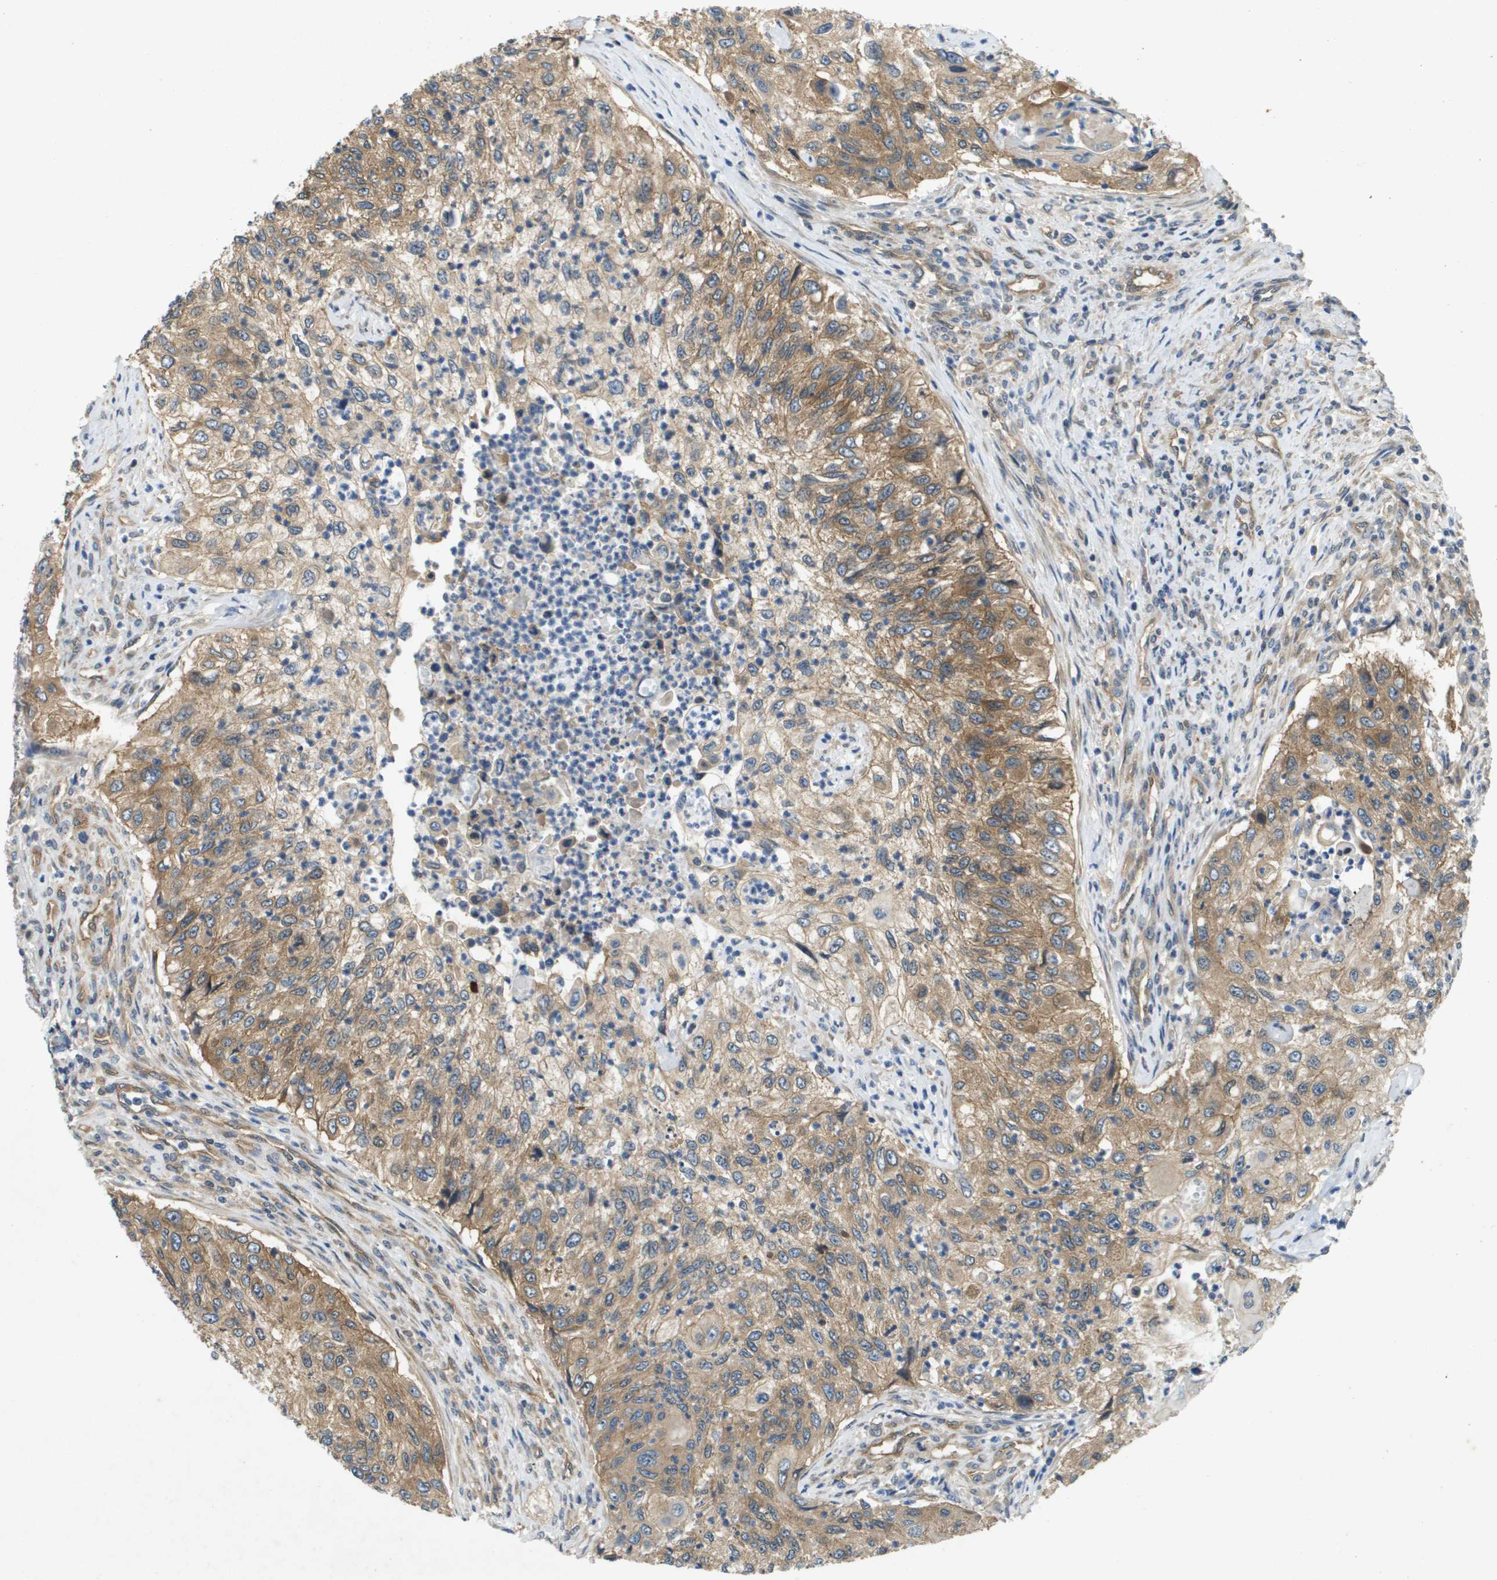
{"staining": {"intensity": "moderate", "quantity": ">75%", "location": "cytoplasmic/membranous"}, "tissue": "urothelial cancer", "cell_type": "Tumor cells", "image_type": "cancer", "snomed": [{"axis": "morphology", "description": "Urothelial carcinoma, High grade"}, {"axis": "topography", "description": "Urinary bladder"}], "caption": "IHC histopathology image of neoplastic tissue: human urothelial carcinoma (high-grade) stained using IHC exhibits medium levels of moderate protein expression localized specifically in the cytoplasmic/membranous of tumor cells, appearing as a cytoplasmic/membranous brown color.", "gene": "PGAP3", "patient": {"sex": "female", "age": 60}}